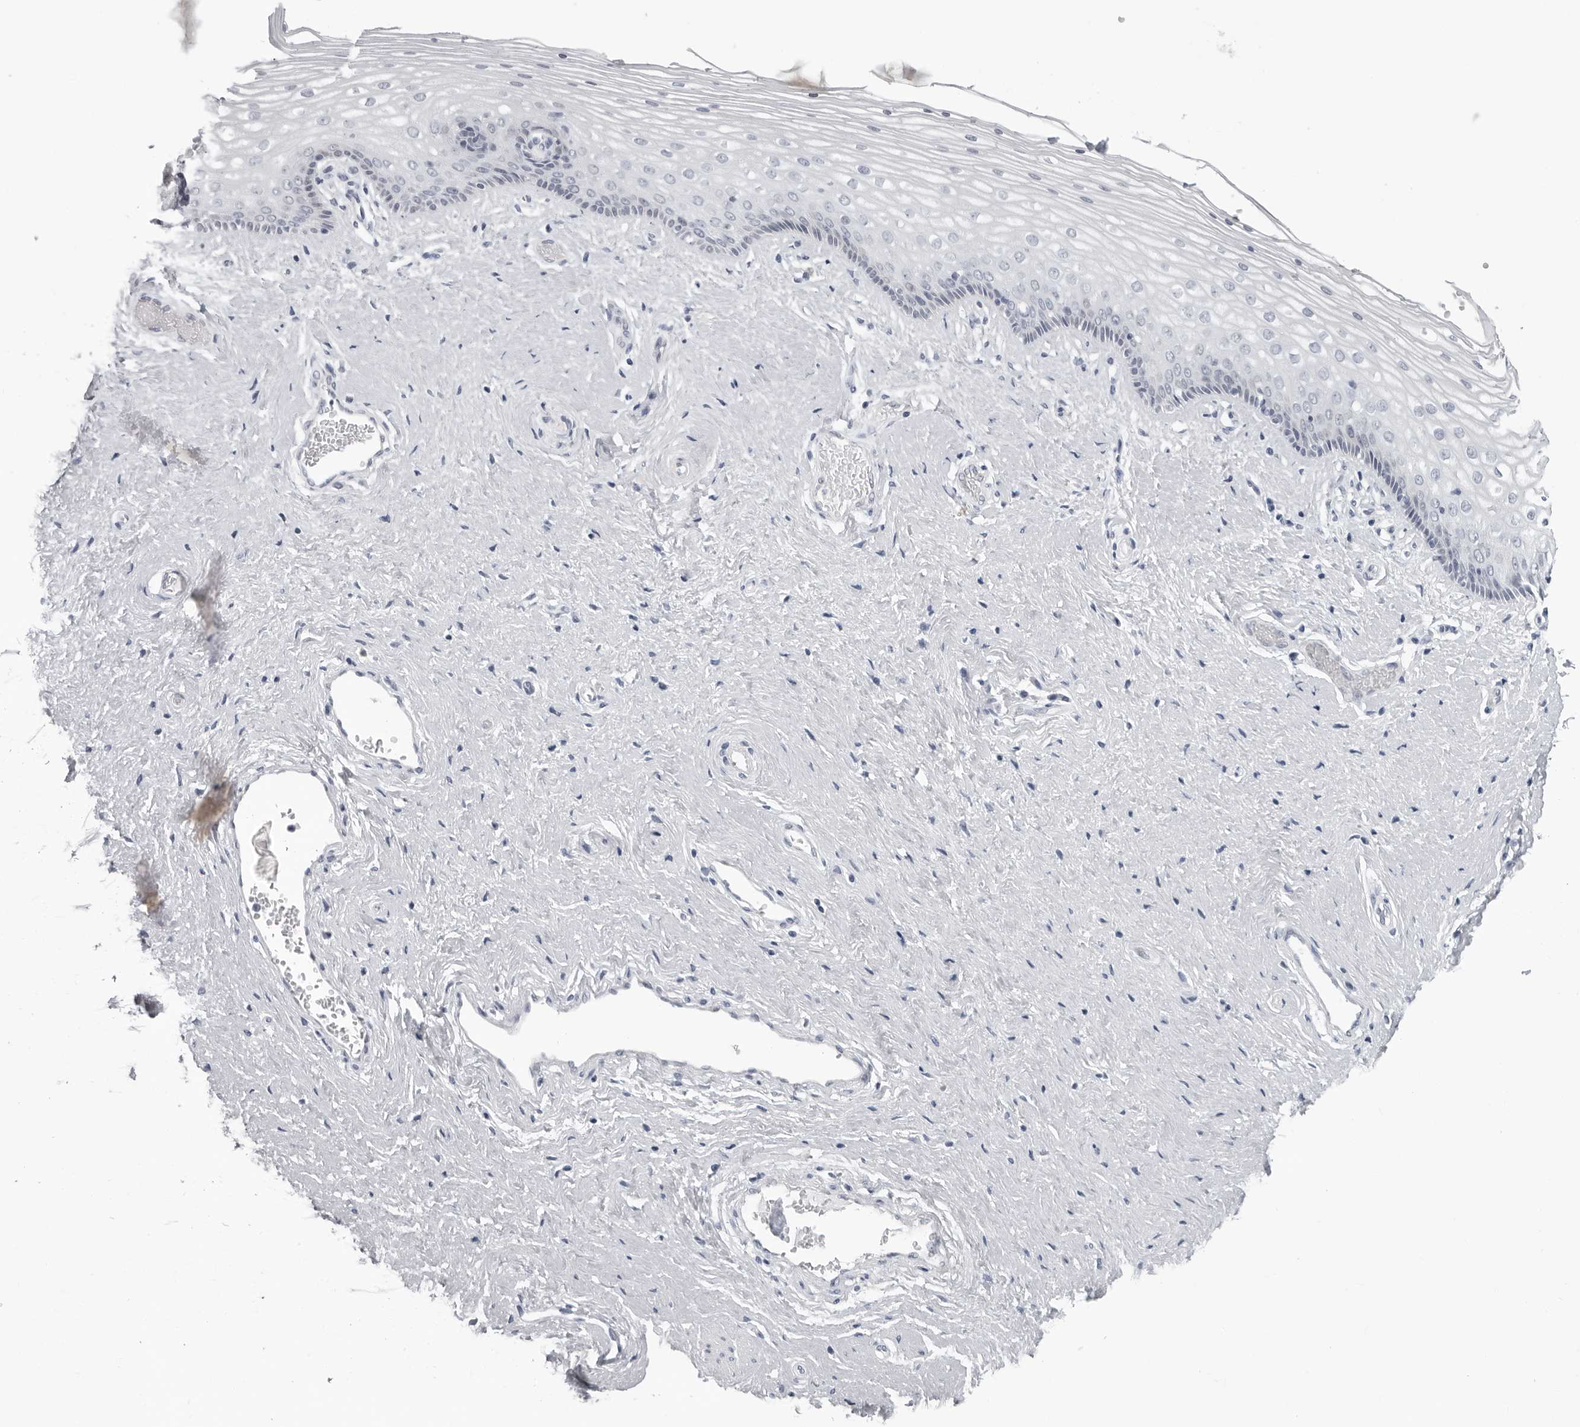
{"staining": {"intensity": "negative", "quantity": "none", "location": "none"}, "tissue": "vagina", "cell_type": "Squamous epithelial cells", "image_type": "normal", "snomed": [{"axis": "morphology", "description": "Normal tissue, NOS"}, {"axis": "topography", "description": "Vagina"}], "caption": "IHC micrograph of benign human vagina stained for a protein (brown), which demonstrates no staining in squamous epithelial cells.", "gene": "OPLAH", "patient": {"sex": "female", "age": 46}}